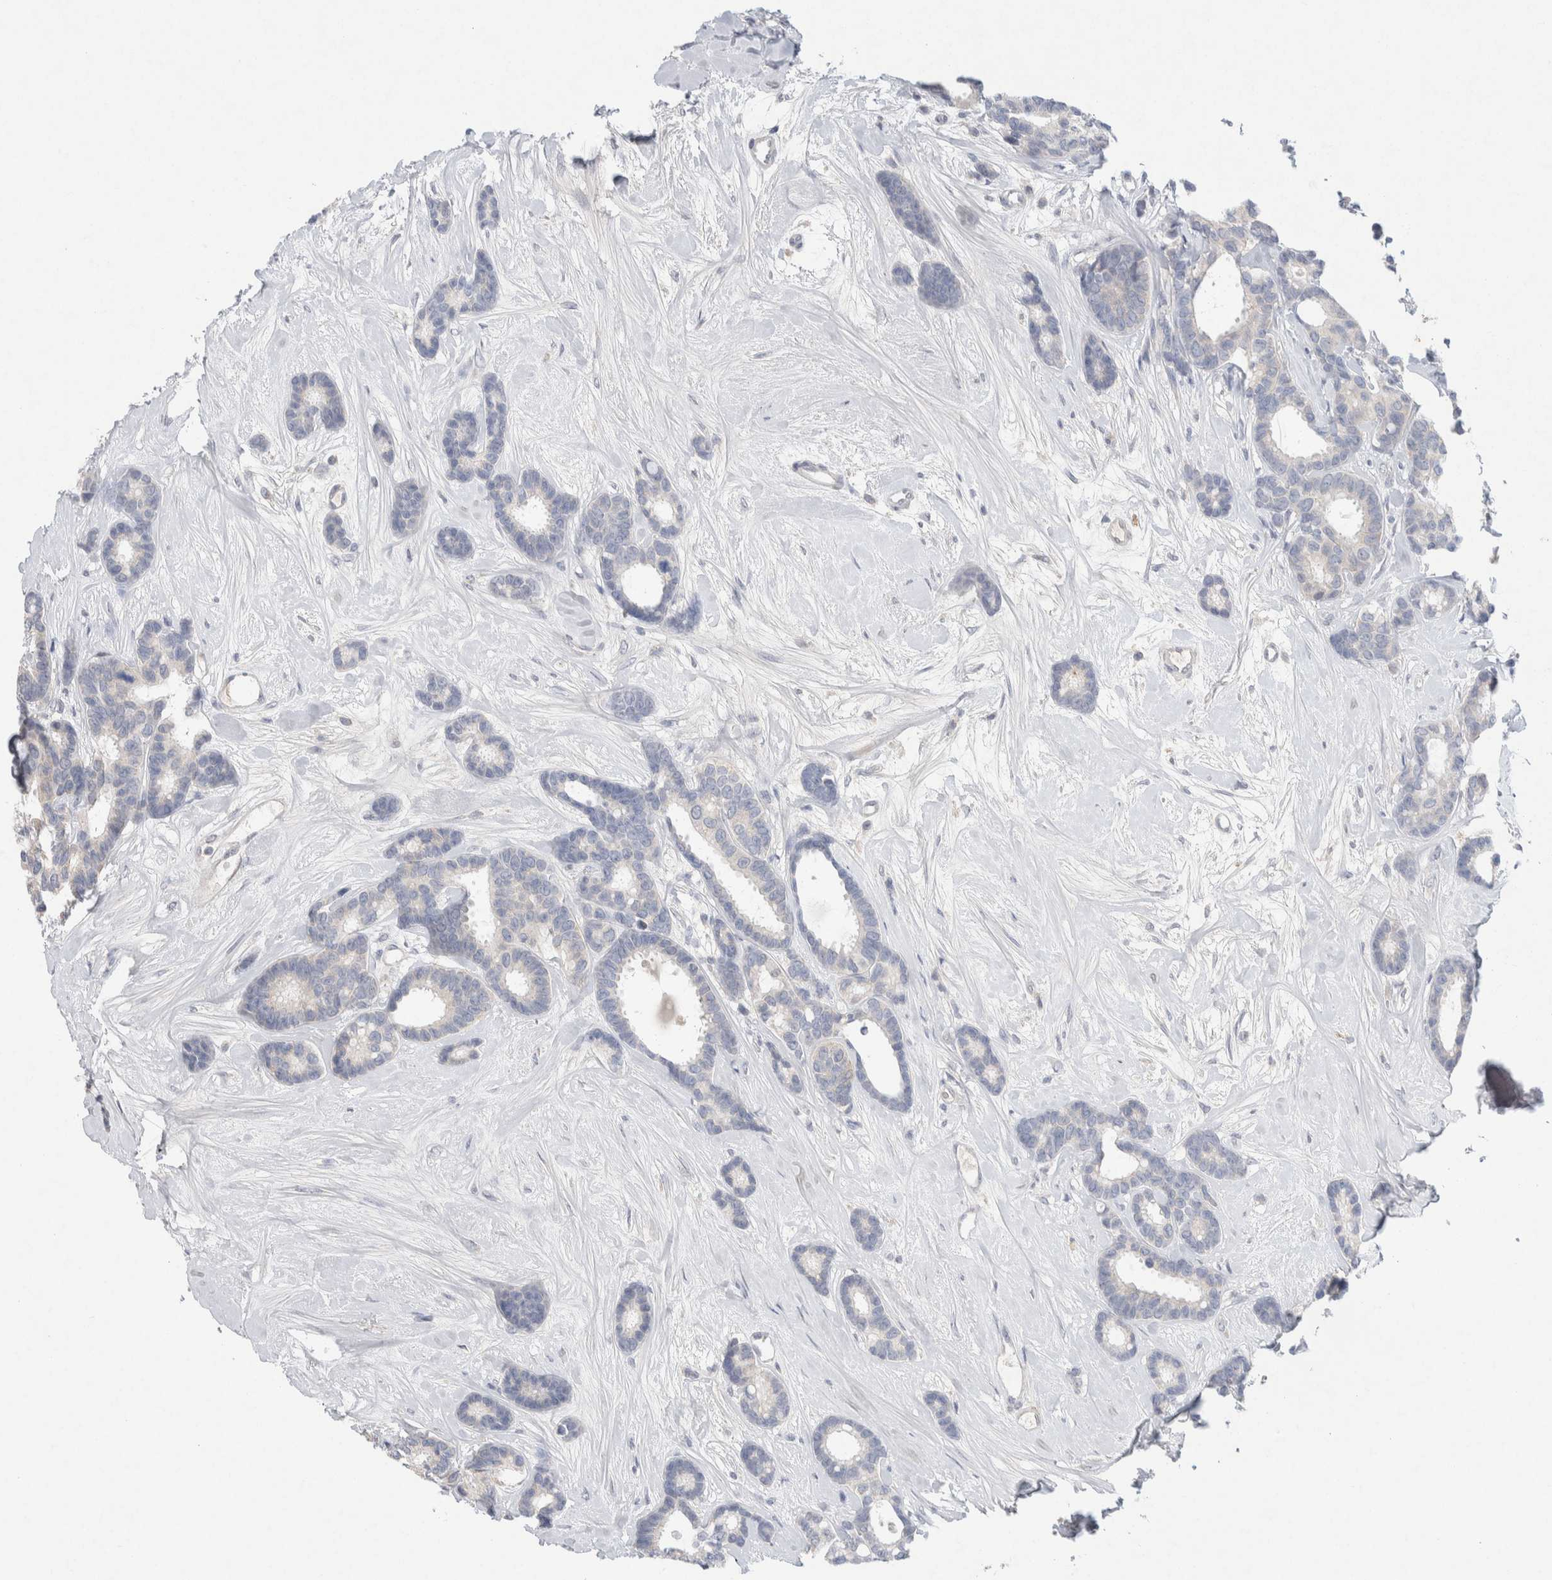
{"staining": {"intensity": "negative", "quantity": "none", "location": "none"}, "tissue": "breast cancer", "cell_type": "Tumor cells", "image_type": "cancer", "snomed": [{"axis": "morphology", "description": "Duct carcinoma"}, {"axis": "topography", "description": "Breast"}], "caption": "The immunohistochemistry (IHC) histopathology image has no significant positivity in tumor cells of intraductal carcinoma (breast) tissue. (Immunohistochemistry (ihc), brightfield microscopy, high magnification).", "gene": "CMTM4", "patient": {"sex": "female", "age": 87}}